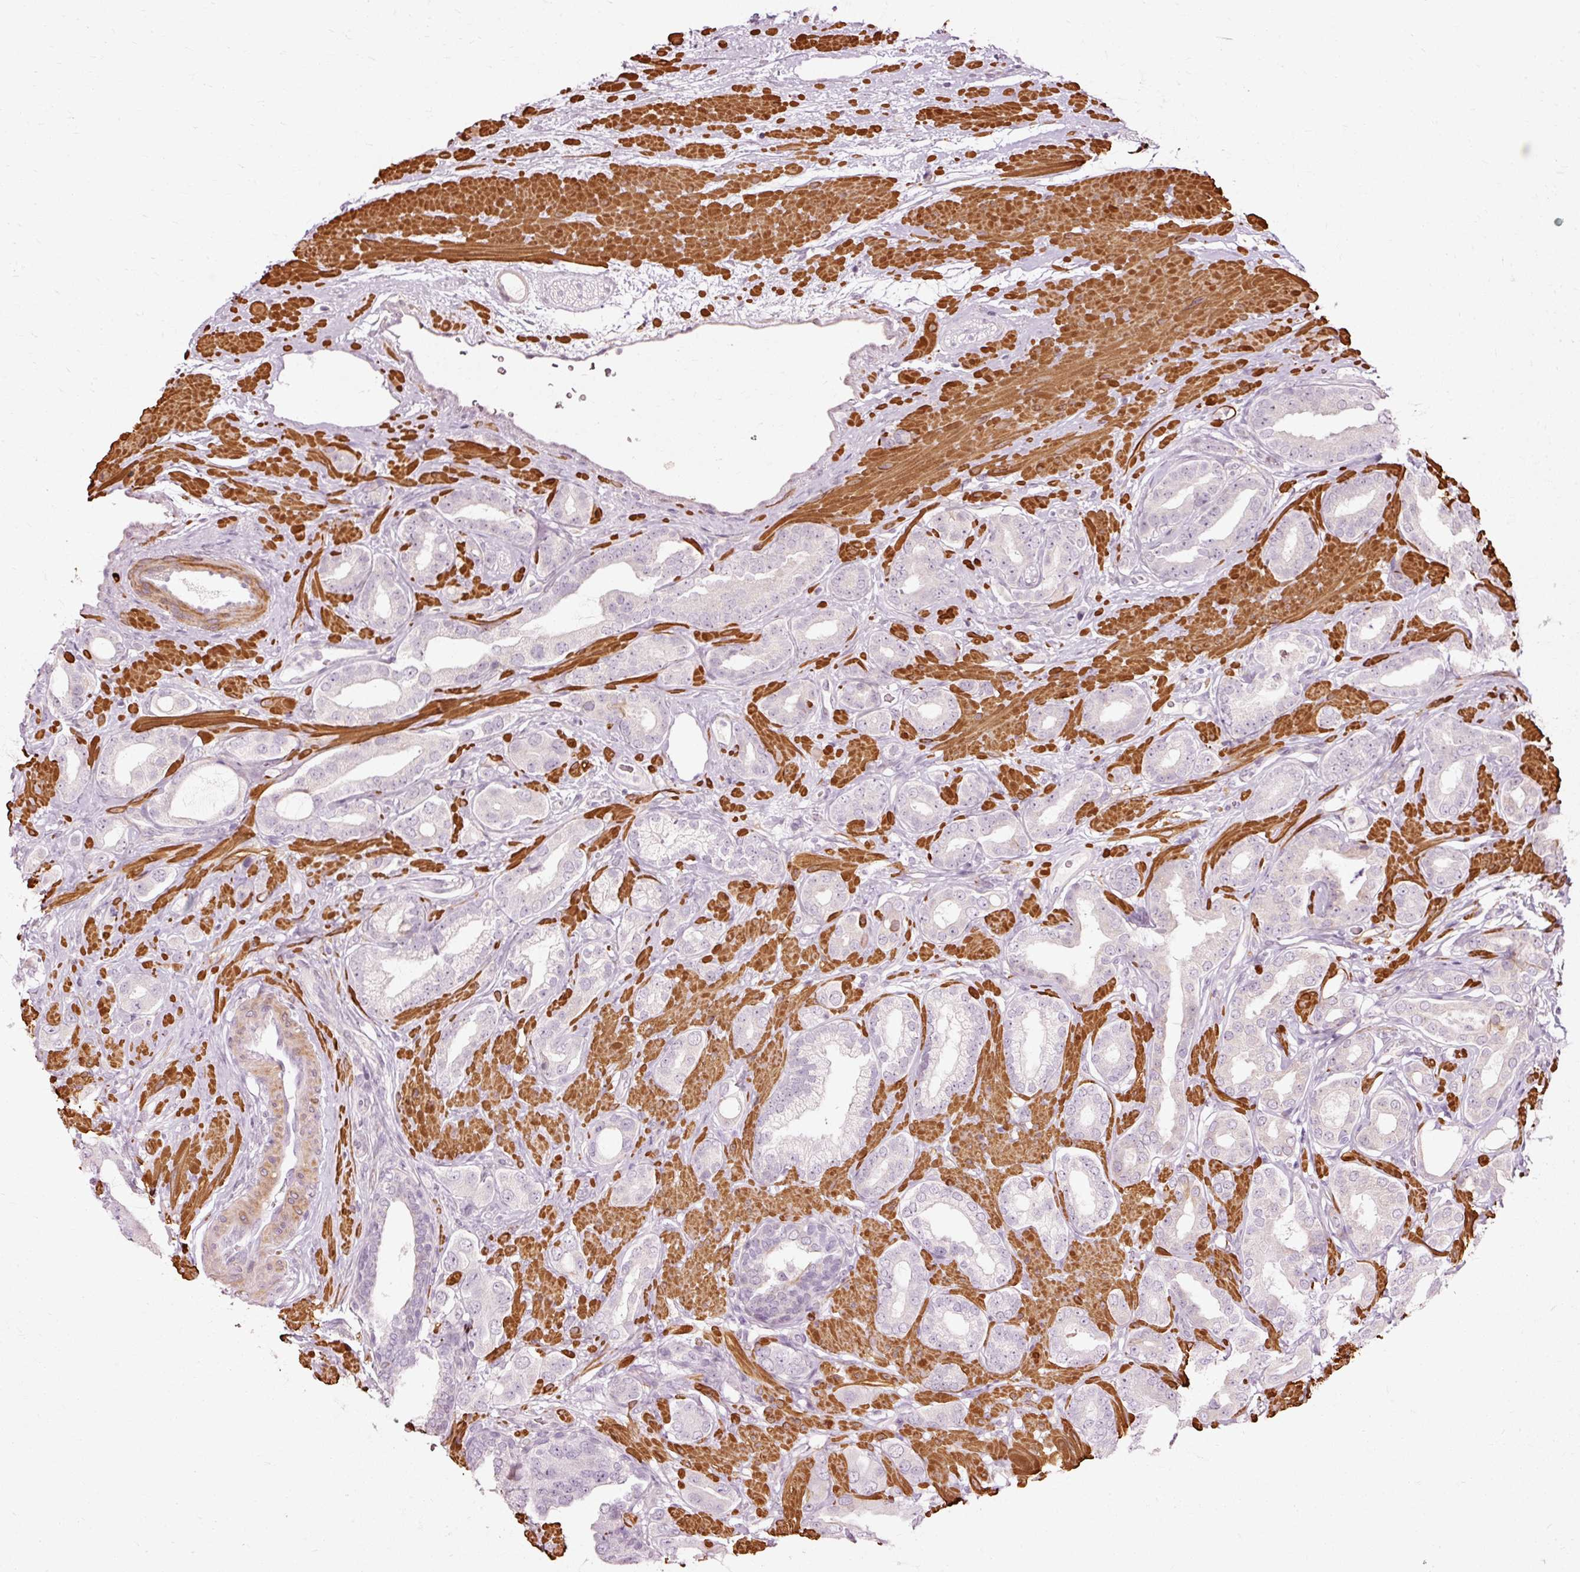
{"staining": {"intensity": "negative", "quantity": "none", "location": "none"}, "tissue": "prostate cancer", "cell_type": "Tumor cells", "image_type": "cancer", "snomed": [{"axis": "morphology", "description": "Adenocarcinoma, Low grade"}, {"axis": "topography", "description": "Prostate"}], "caption": "DAB (3,3'-diaminobenzidine) immunohistochemical staining of prostate cancer demonstrates no significant expression in tumor cells.", "gene": "RGPD5", "patient": {"sex": "male", "age": 57}}